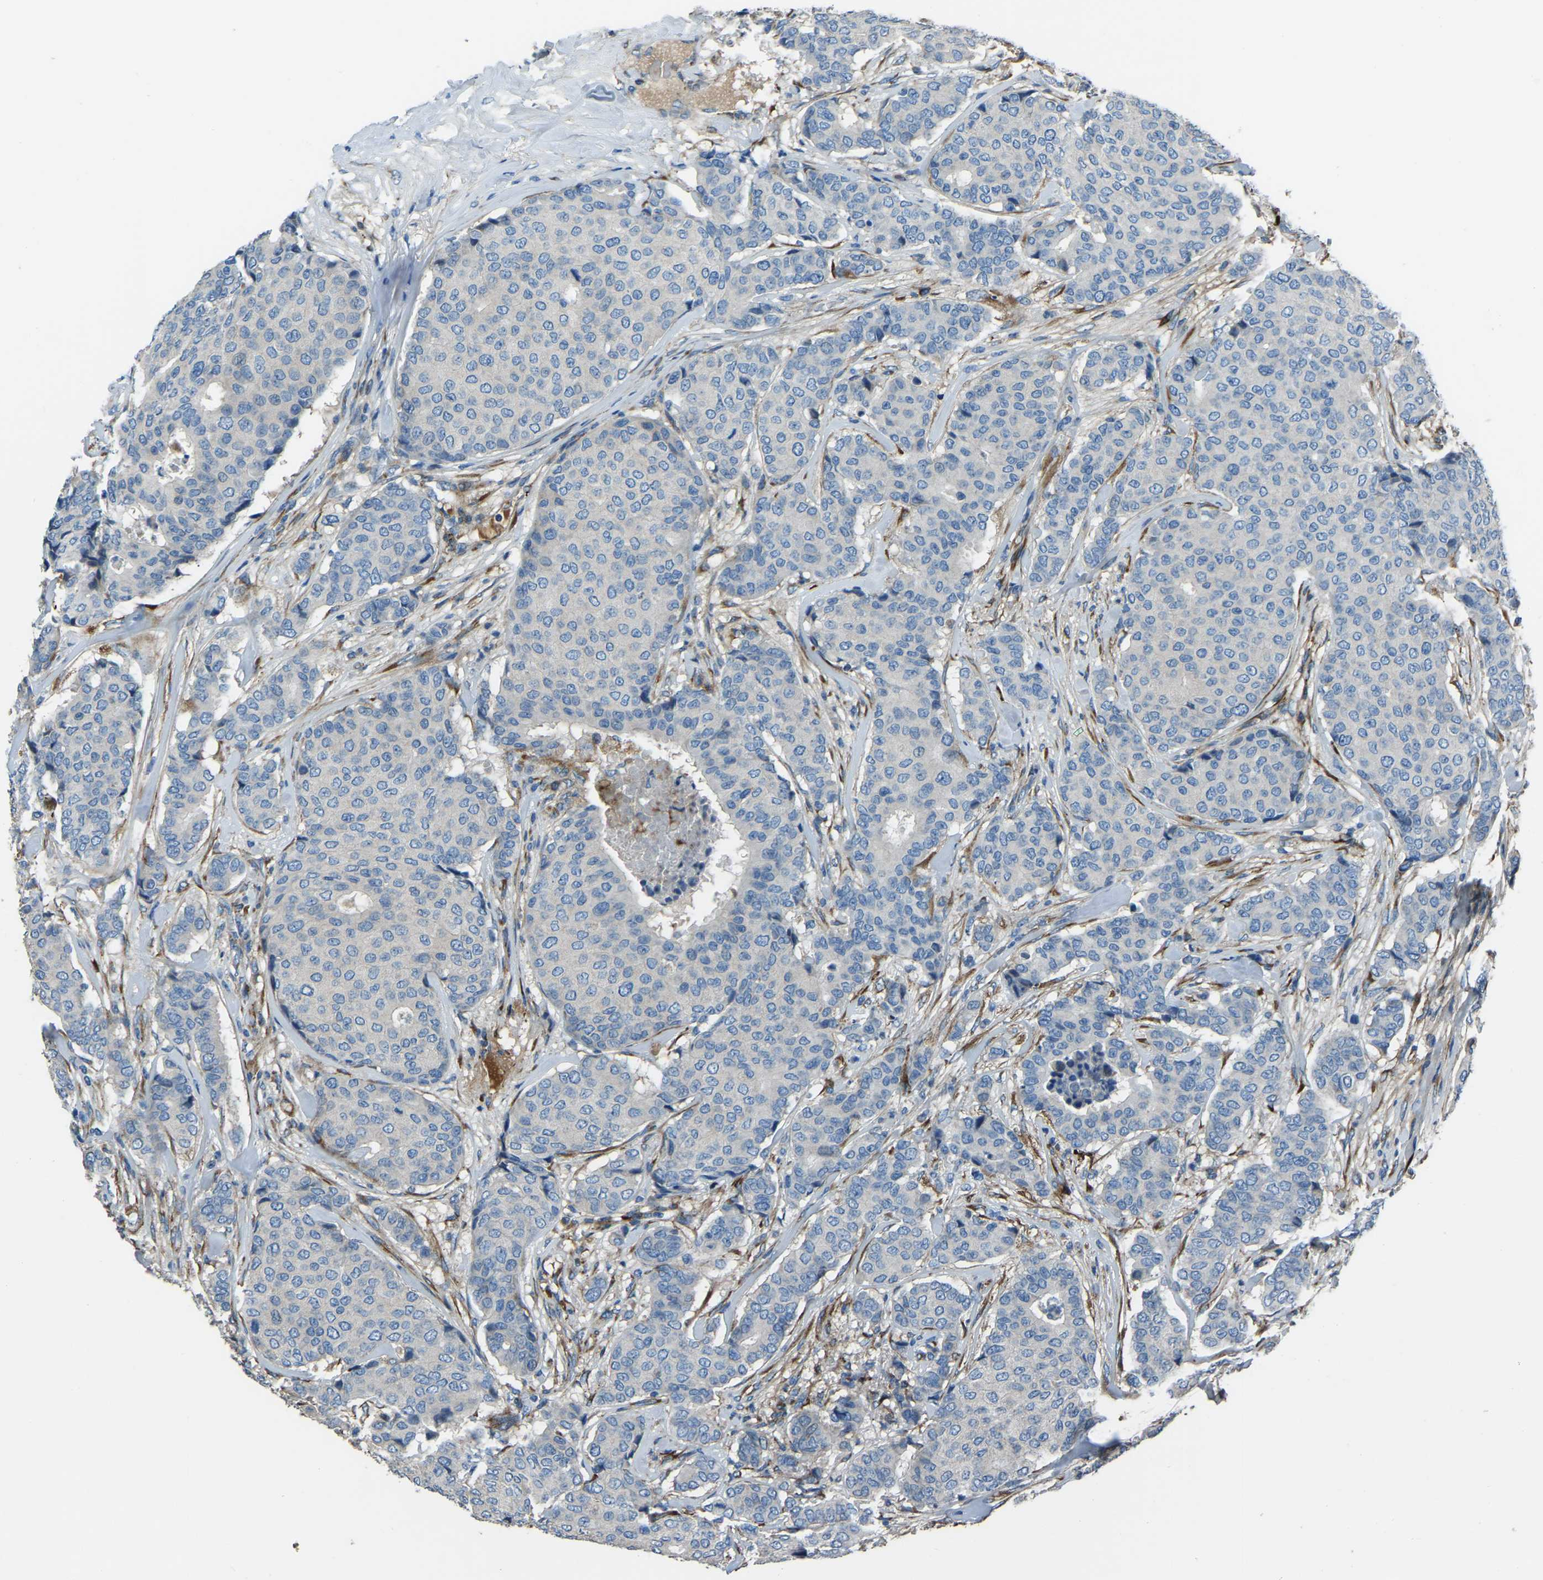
{"staining": {"intensity": "negative", "quantity": "none", "location": "none"}, "tissue": "breast cancer", "cell_type": "Tumor cells", "image_type": "cancer", "snomed": [{"axis": "morphology", "description": "Duct carcinoma"}, {"axis": "topography", "description": "Breast"}], "caption": "An immunohistochemistry (IHC) photomicrograph of breast cancer (infiltrating ductal carcinoma) is shown. There is no staining in tumor cells of breast cancer (infiltrating ductal carcinoma).", "gene": "COL3A1", "patient": {"sex": "female", "age": 75}}